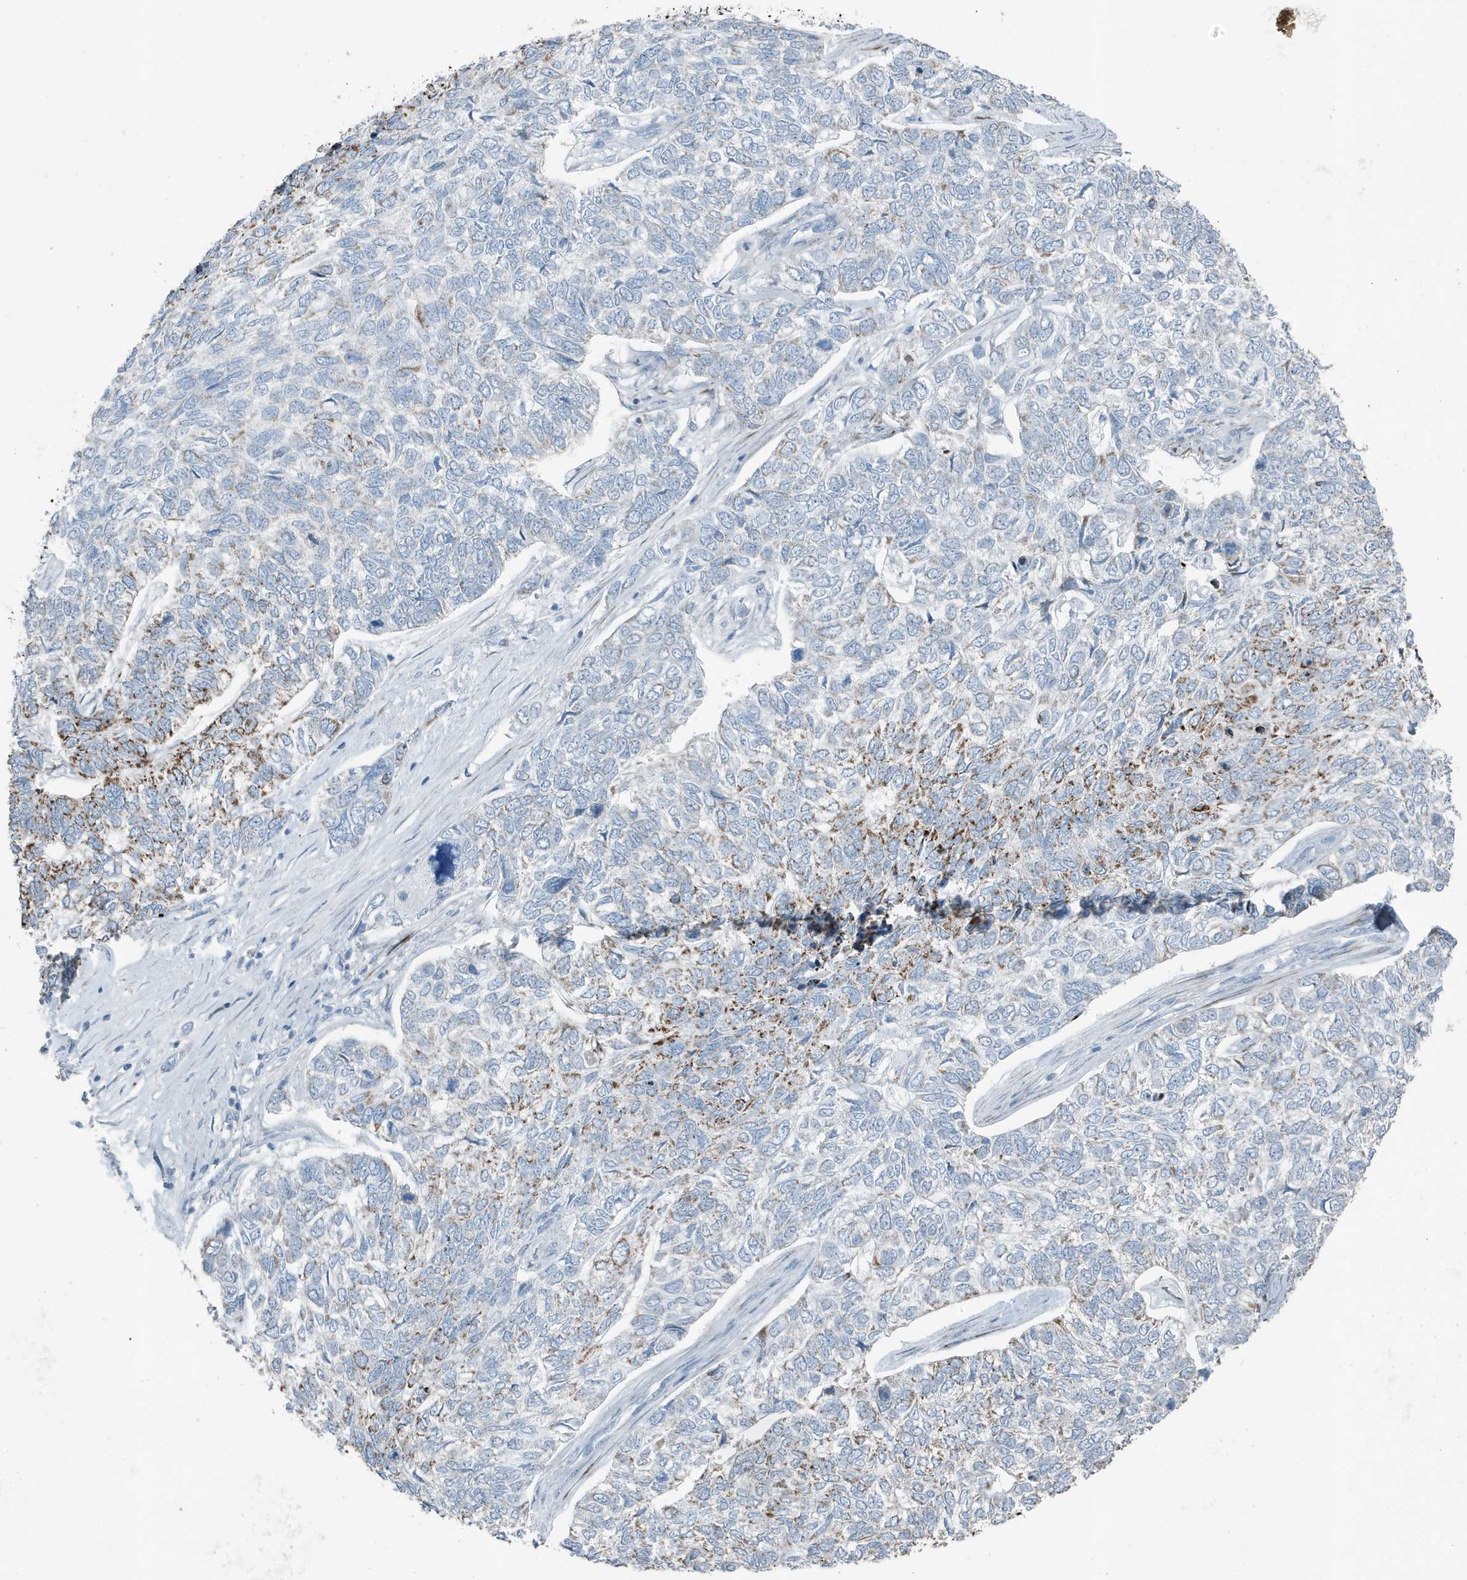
{"staining": {"intensity": "moderate", "quantity": "<25%", "location": "cytoplasmic/membranous"}, "tissue": "skin cancer", "cell_type": "Tumor cells", "image_type": "cancer", "snomed": [{"axis": "morphology", "description": "Basal cell carcinoma"}, {"axis": "topography", "description": "Skin"}], "caption": "High-magnification brightfield microscopy of basal cell carcinoma (skin) stained with DAB (3,3'-diaminobenzidine) (brown) and counterstained with hematoxylin (blue). tumor cells exhibit moderate cytoplasmic/membranous positivity is present in approximately<25% of cells.", "gene": "FAM162A", "patient": {"sex": "female", "age": 65}}